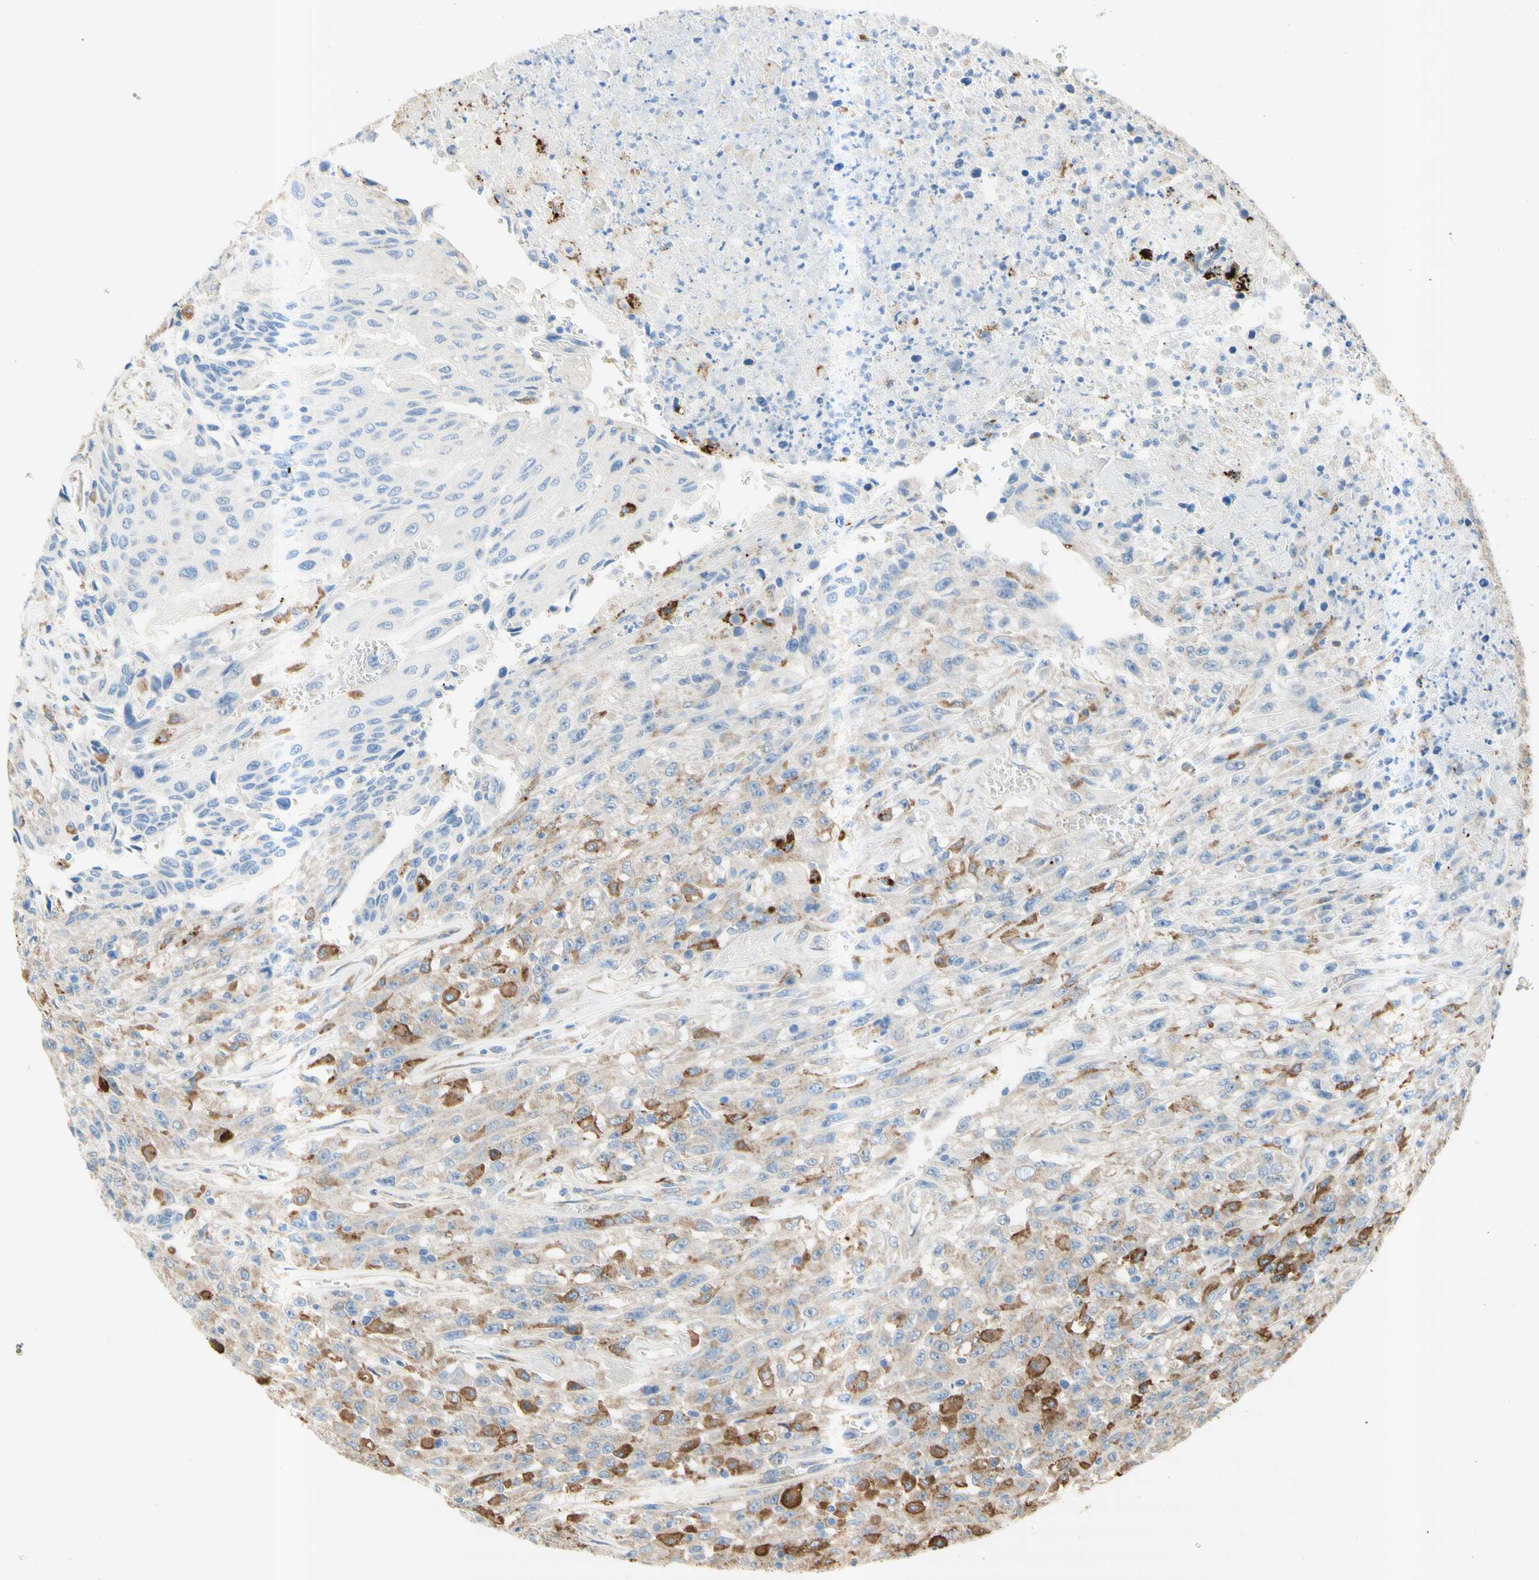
{"staining": {"intensity": "moderate", "quantity": "25%-75%", "location": "cytoplasmic/membranous"}, "tissue": "urothelial cancer", "cell_type": "Tumor cells", "image_type": "cancer", "snomed": [{"axis": "morphology", "description": "Urothelial carcinoma, High grade"}, {"axis": "topography", "description": "Urinary bladder"}], "caption": "IHC of high-grade urothelial carcinoma exhibits medium levels of moderate cytoplasmic/membranous positivity in about 25%-75% of tumor cells.", "gene": "URB2", "patient": {"sex": "male", "age": 66}}